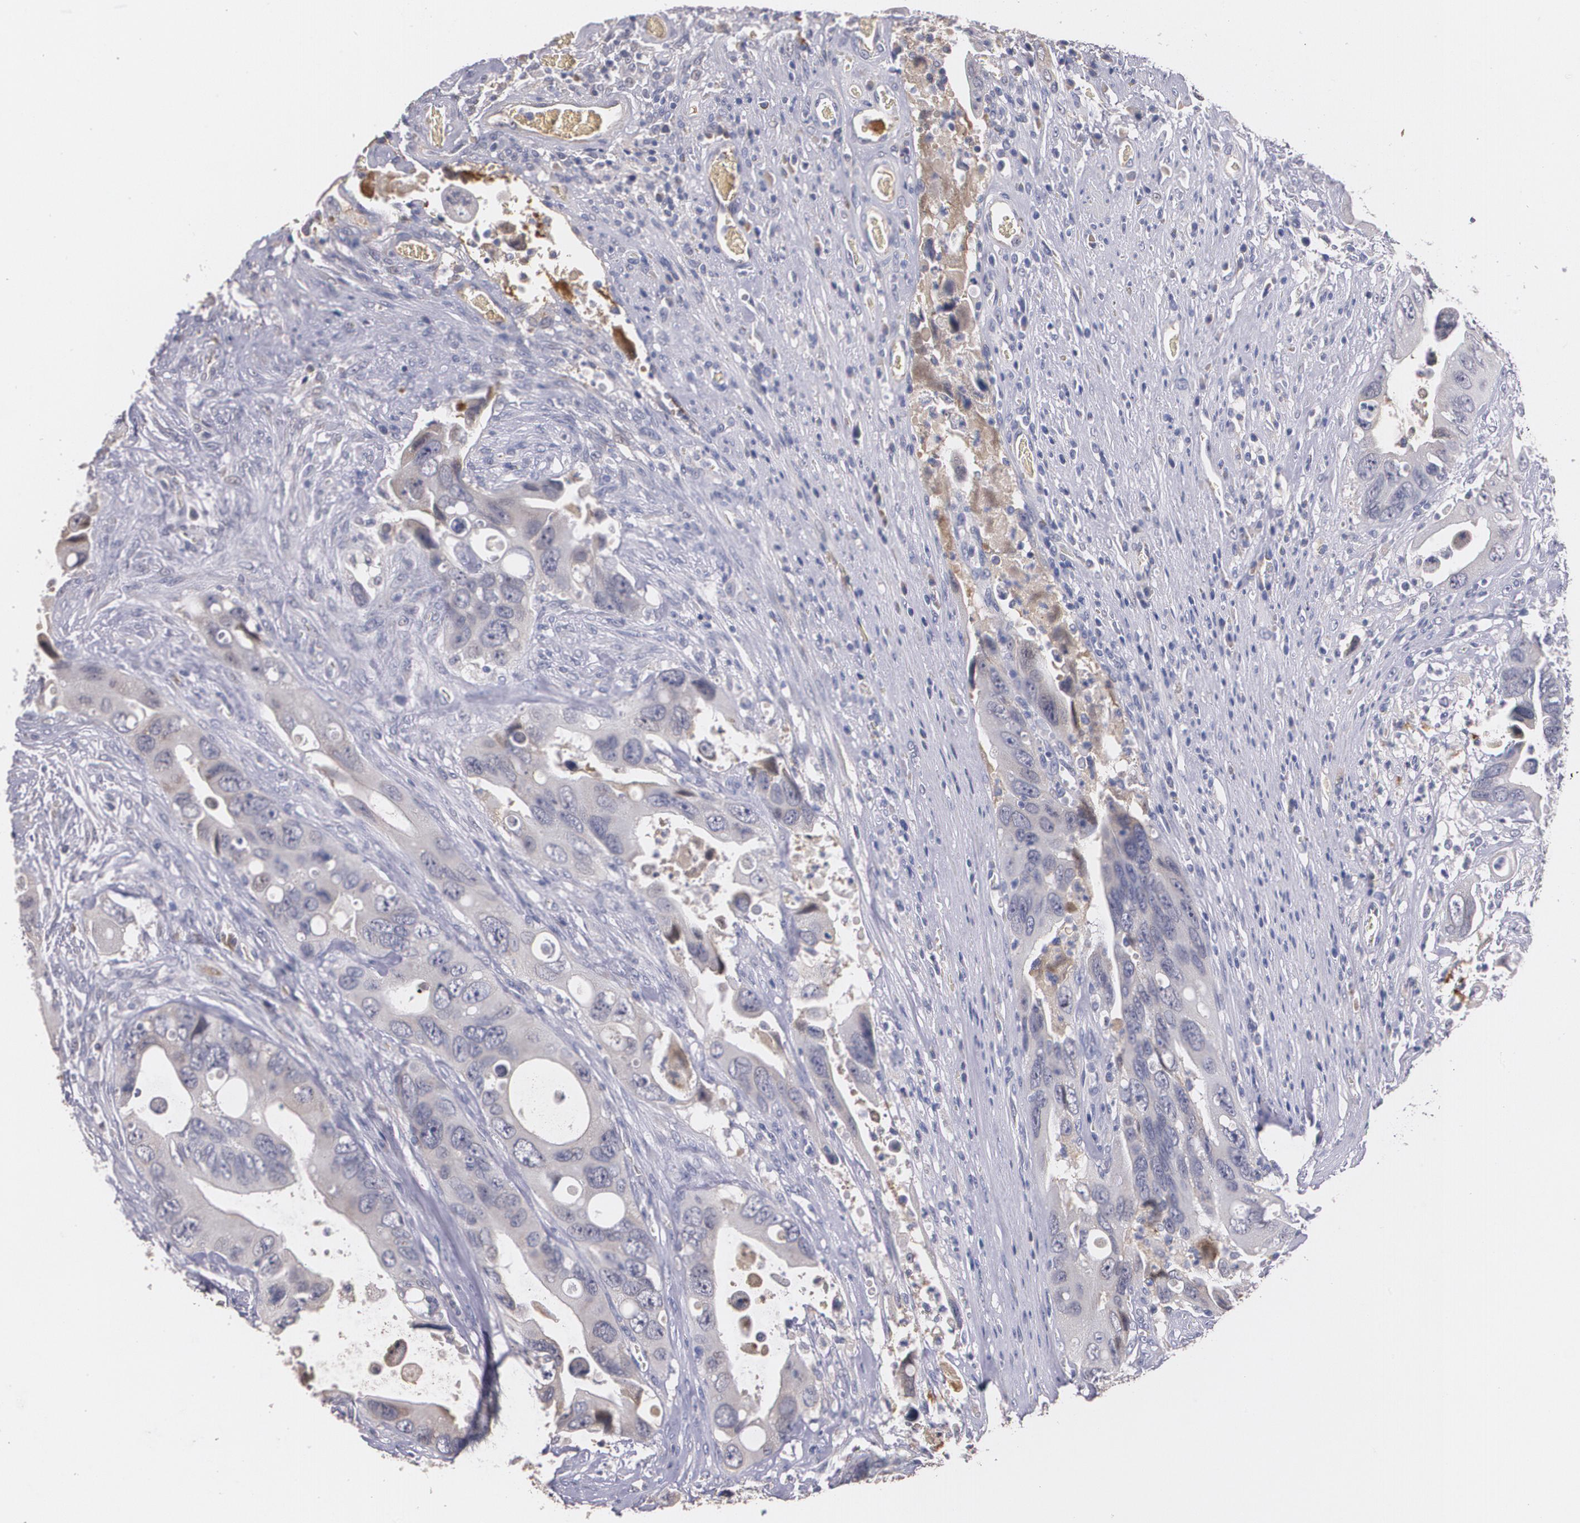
{"staining": {"intensity": "weak", "quantity": "<25%", "location": "cytoplasmic/membranous"}, "tissue": "colorectal cancer", "cell_type": "Tumor cells", "image_type": "cancer", "snomed": [{"axis": "morphology", "description": "Adenocarcinoma, NOS"}, {"axis": "topography", "description": "Rectum"}], "caption": "High power microscopy histopathology image of an immunohistochemistry image of colorectal cancer (adenocarcinoma), revealing no significant expression in tumor cells.", "gene": "AMBP", "patient": {"sex": "male", "age": 70}}